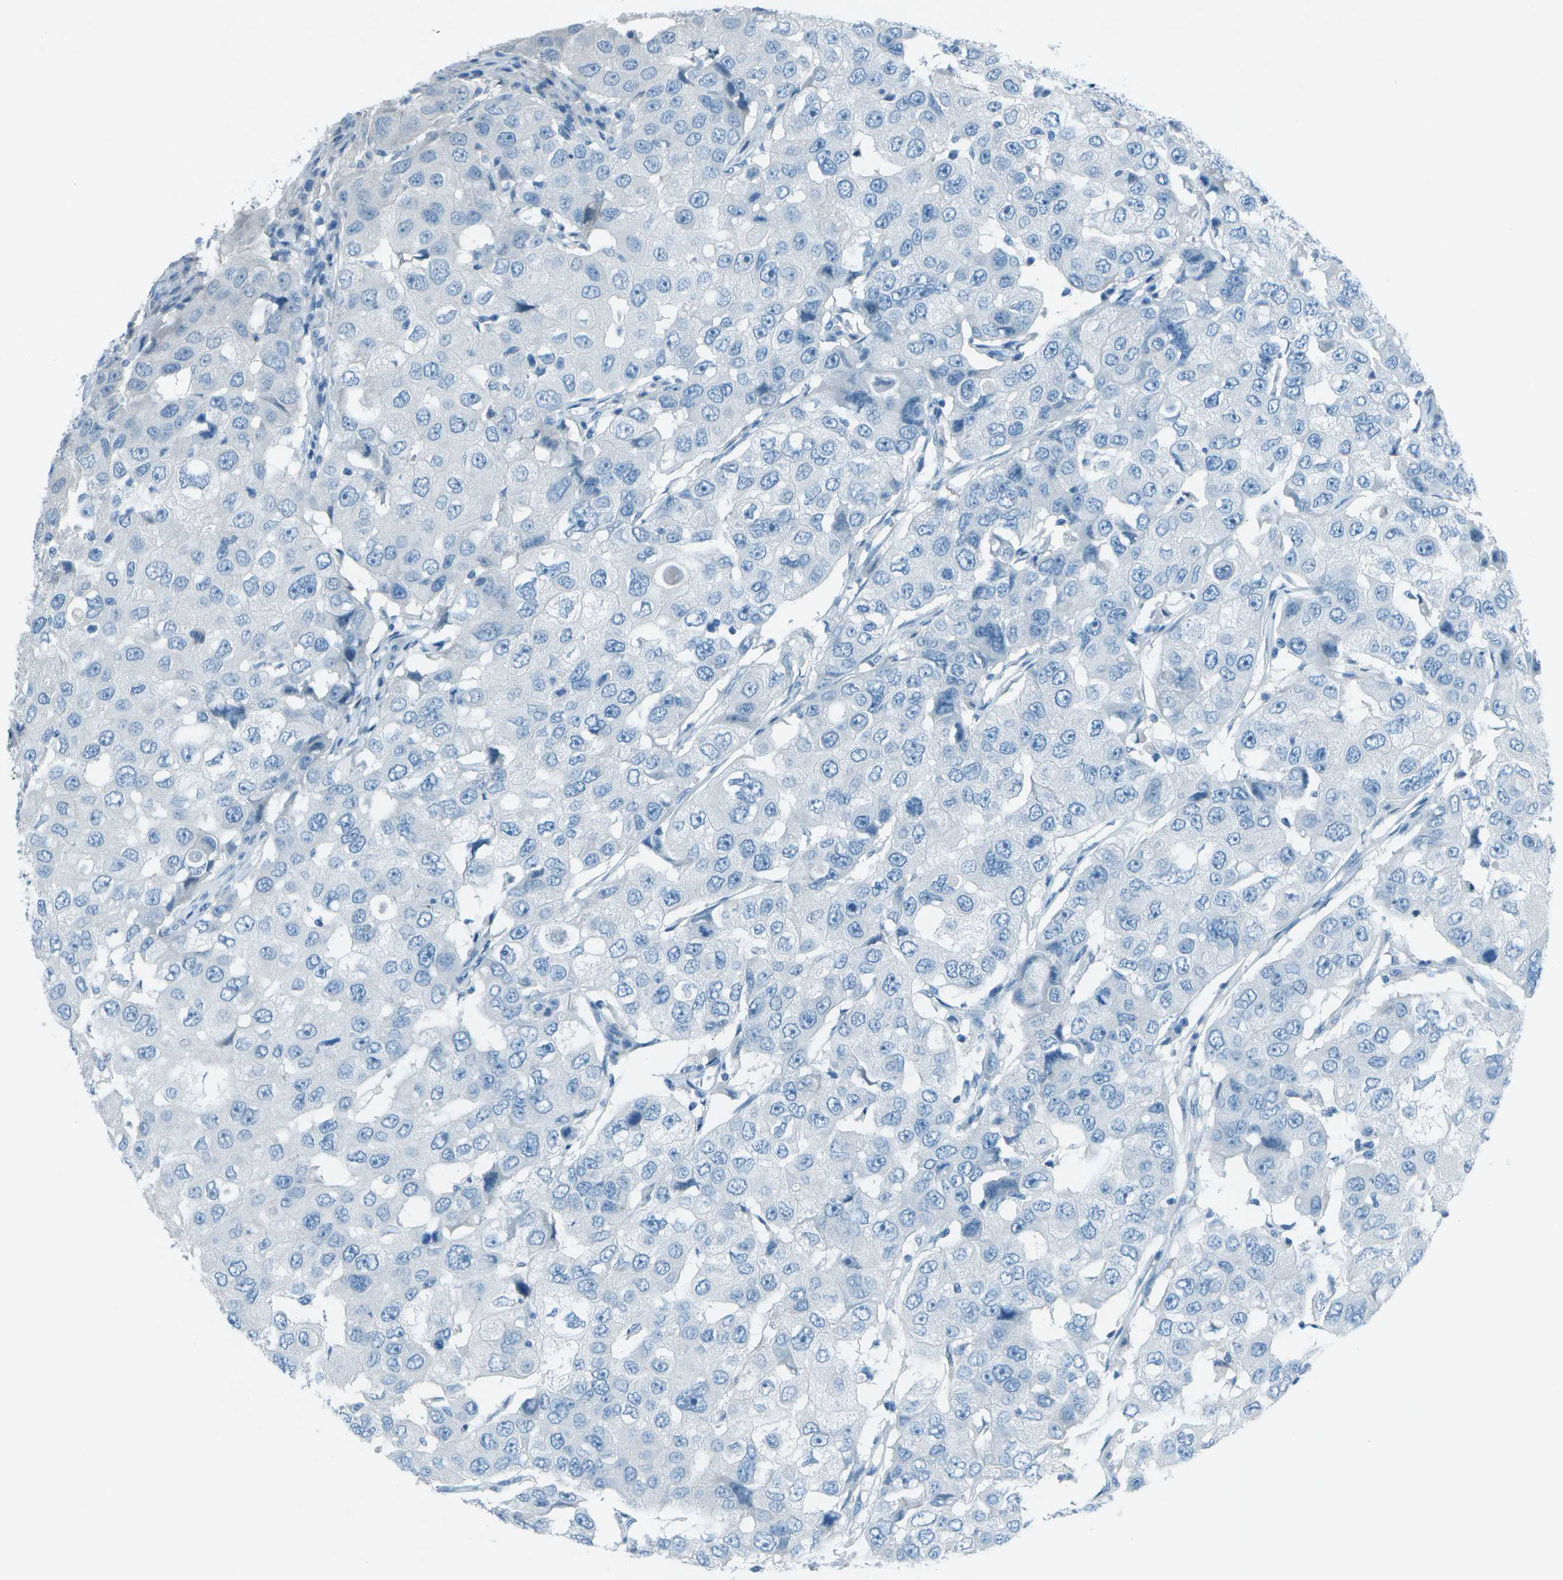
{"staining": {"intensity": "negative", "quantity": "none", "location": "none"}, "tissue": "breast cancer", "cell_type": "Tumor cells", "image_type": "cancer", "snomed": [{"axis": "morphology", "description": "Duct carcinoma"}, {"axis": "topography", "description": "Breast"}], "caption": "An IHC micrograph of breast cancer (intraductal carcinoma) is shown. There is no staining in tumor cells of breast cancer (intraductal carcinoma).", "gene": "FGF1", "patient": {"sex": "female", "age": 27}}